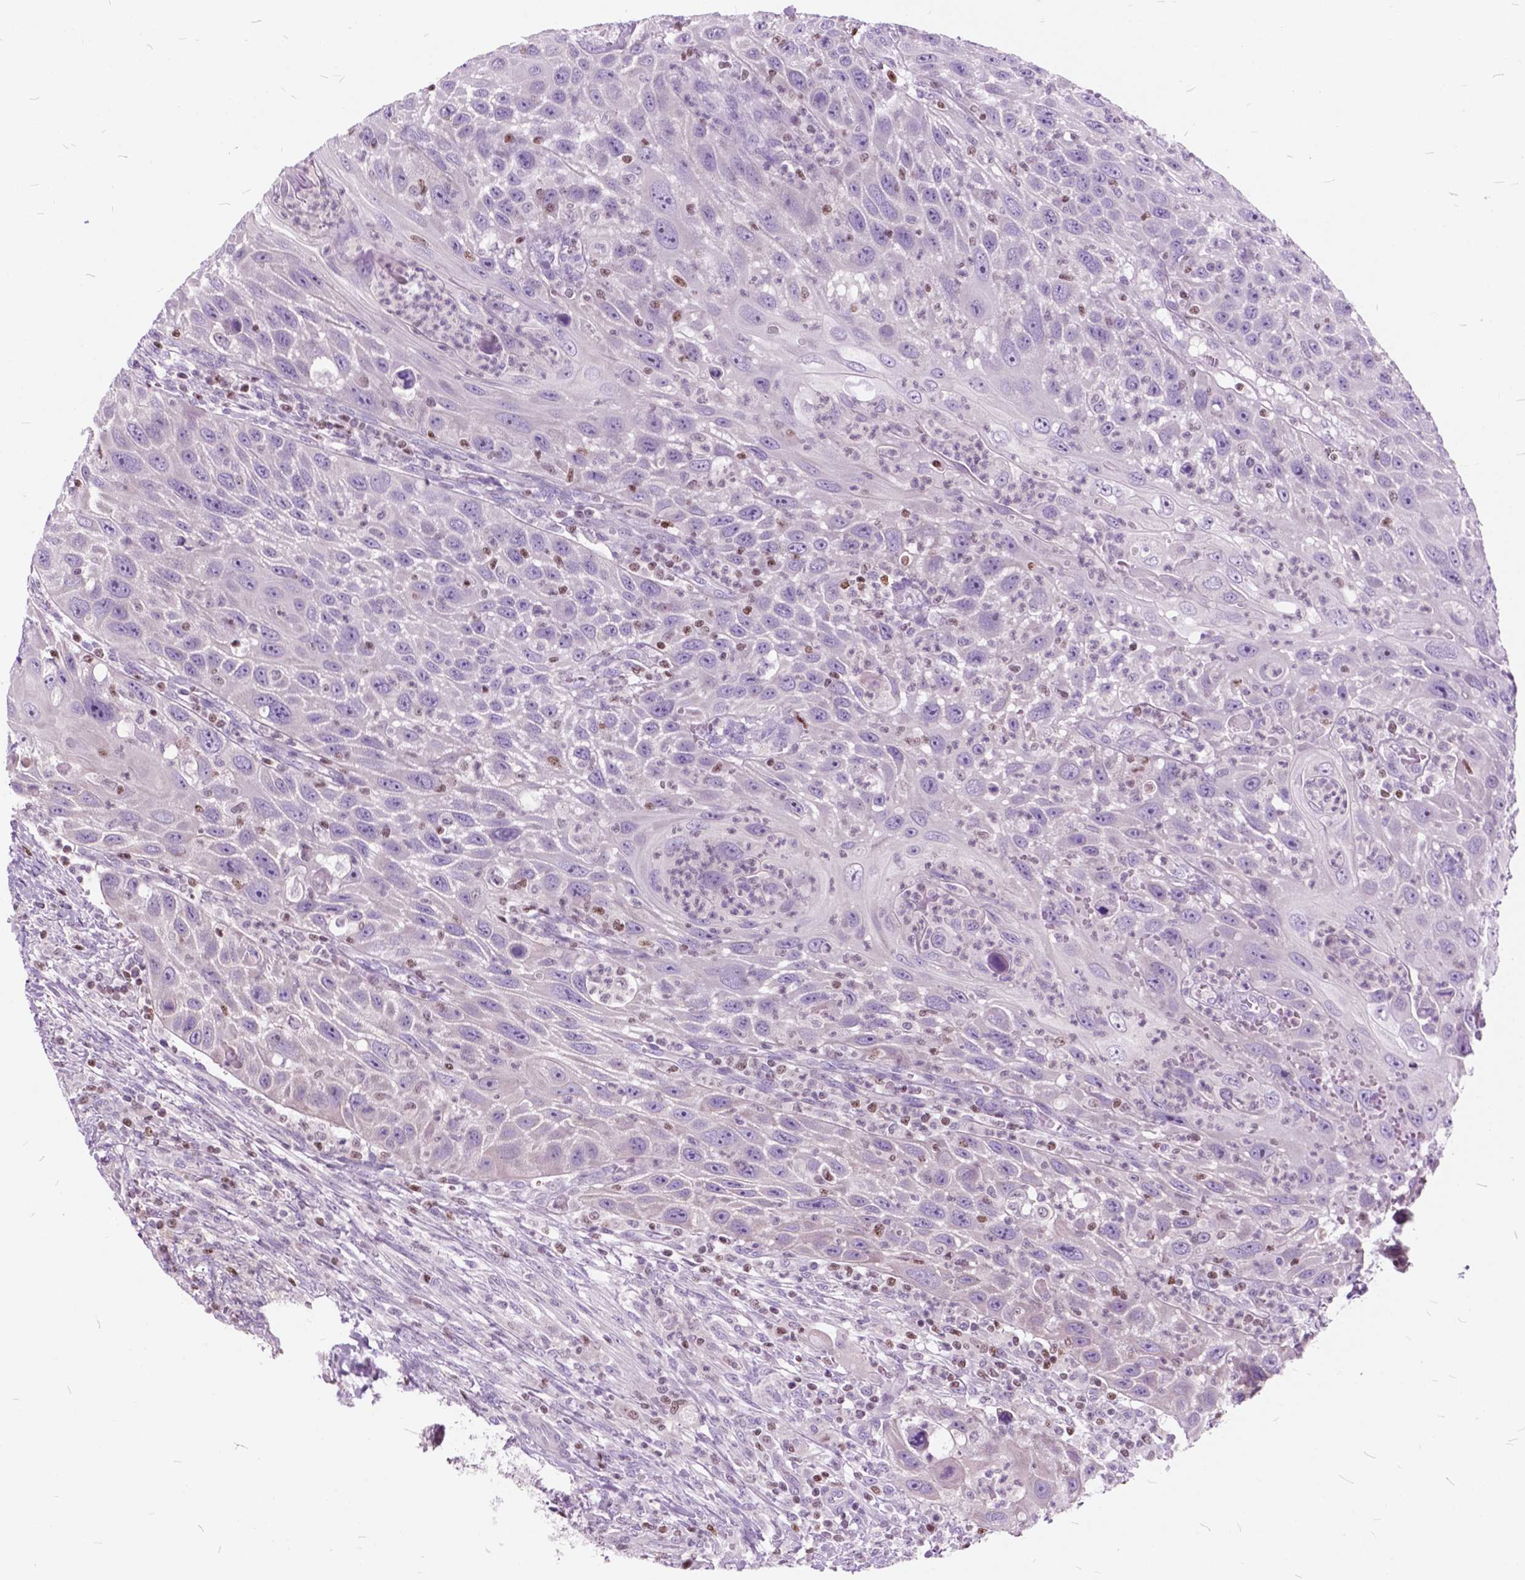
{"staining": {"intensity": "negative", "quantity": "none", "location": "none"}, "tissue": "head and neck cancer", "cell_type": "Tumor cells", "image_type": "cancer", "snomed": [{"axis": "morphology", "description": "Squamous cell carcinoma, NOS"}, {"axis": "topography", "description": "Head-Neck"}], "caption": "The photomicrograph reveals no significant positivity in tumor cells of squamous cell carcinoma (head and neck).", "gene": "SP140", "patient": {"sex": "male", "age": 69}}